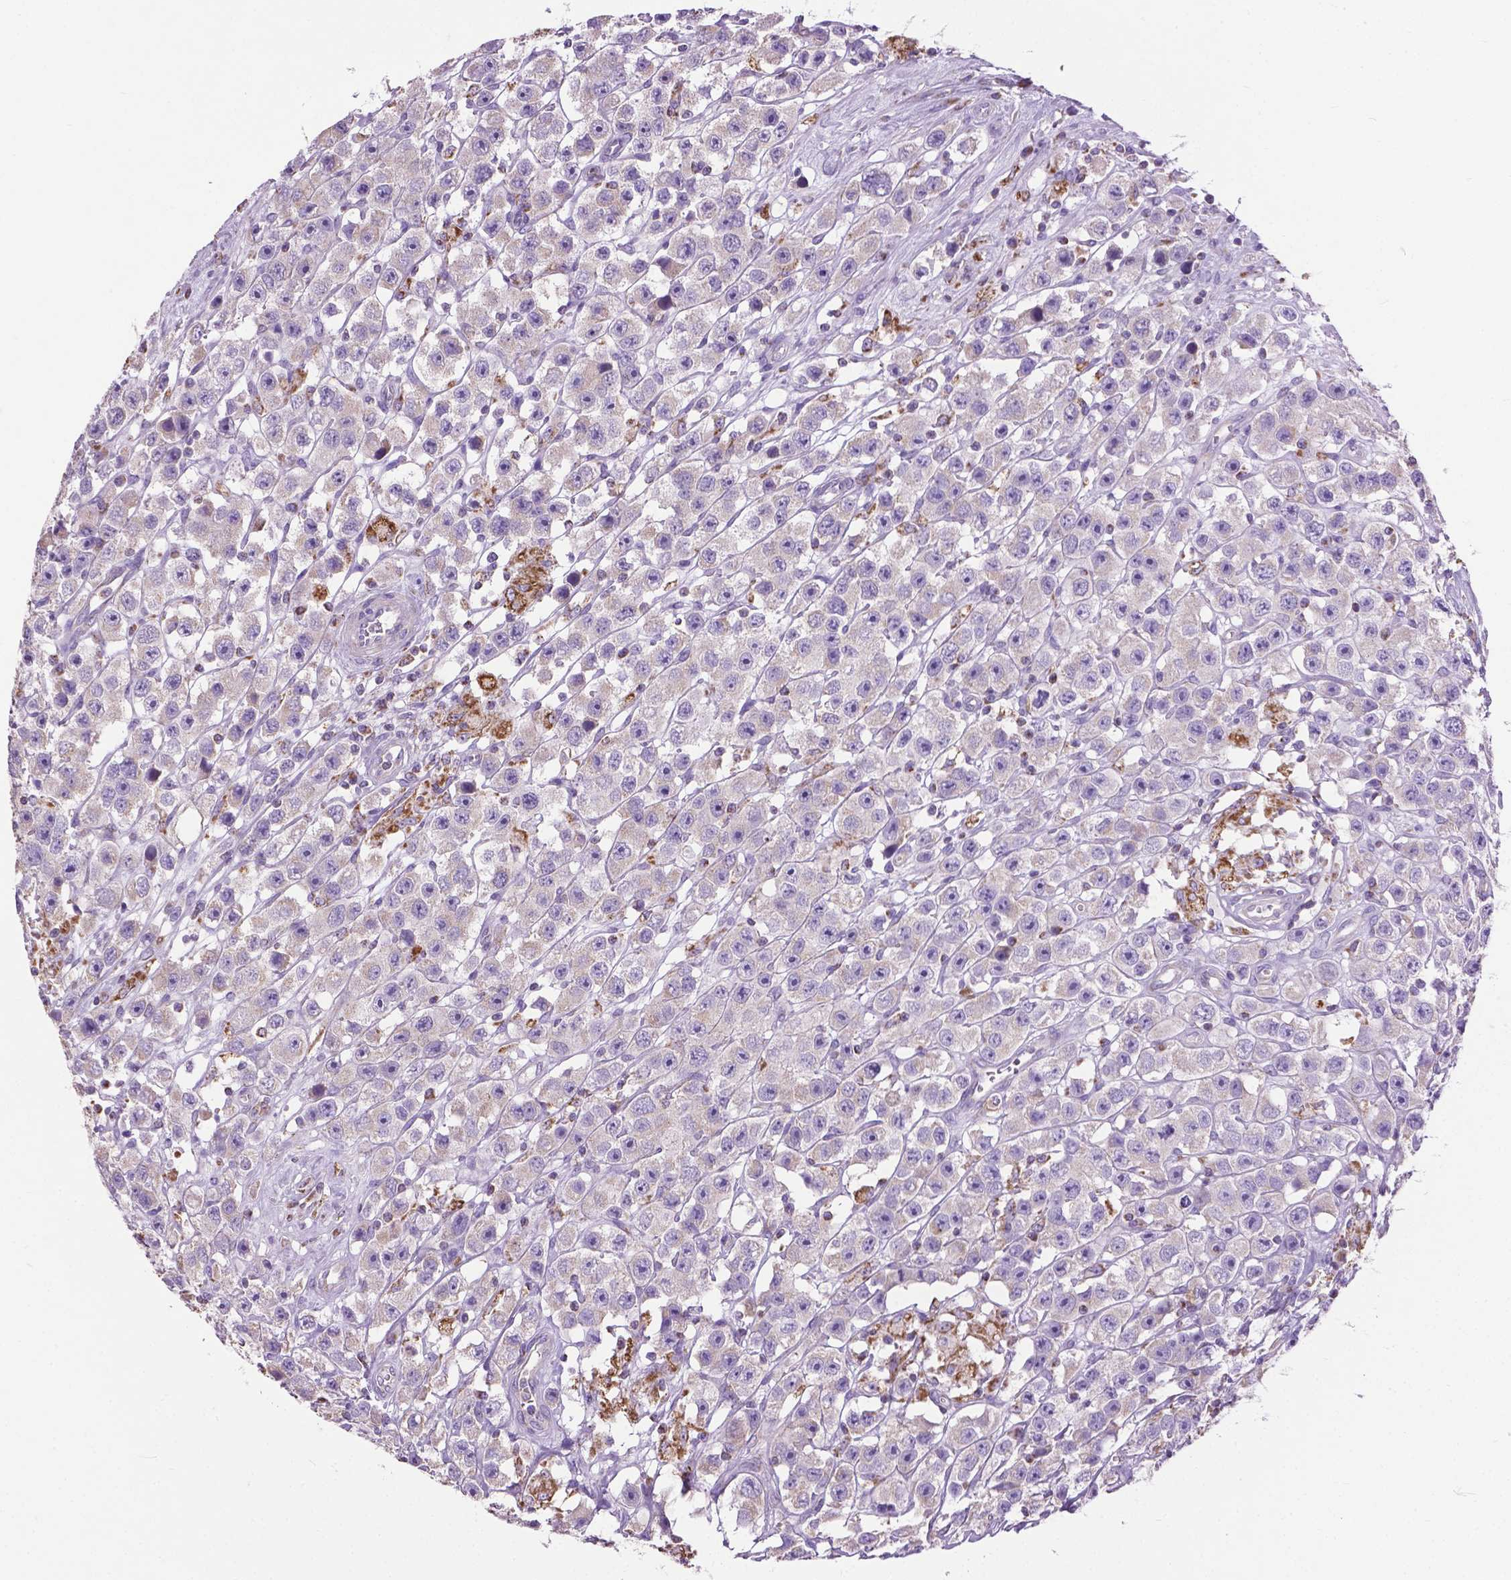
{"staining": {"intensity": "negative", "quantity": "none", "location": "none"}, "tissue": "testis cancer", "cell_type": "Tumor cells", "image_type": "cancer", "snomed": [{"axis": "morphology", "description": "Seminoma, NOS"}, {"axis": "topography", "description": "Testis"}], "caption": "Immunohistochemistry micrograph of neoplastic tissue: seminoma (testis) stained with DAB (3,3'-diaminobenzidine) displays no significant protein positivity in tumor cells.", "gene": "VDAC1", "patient": {"sex": "male", "age": 45}}